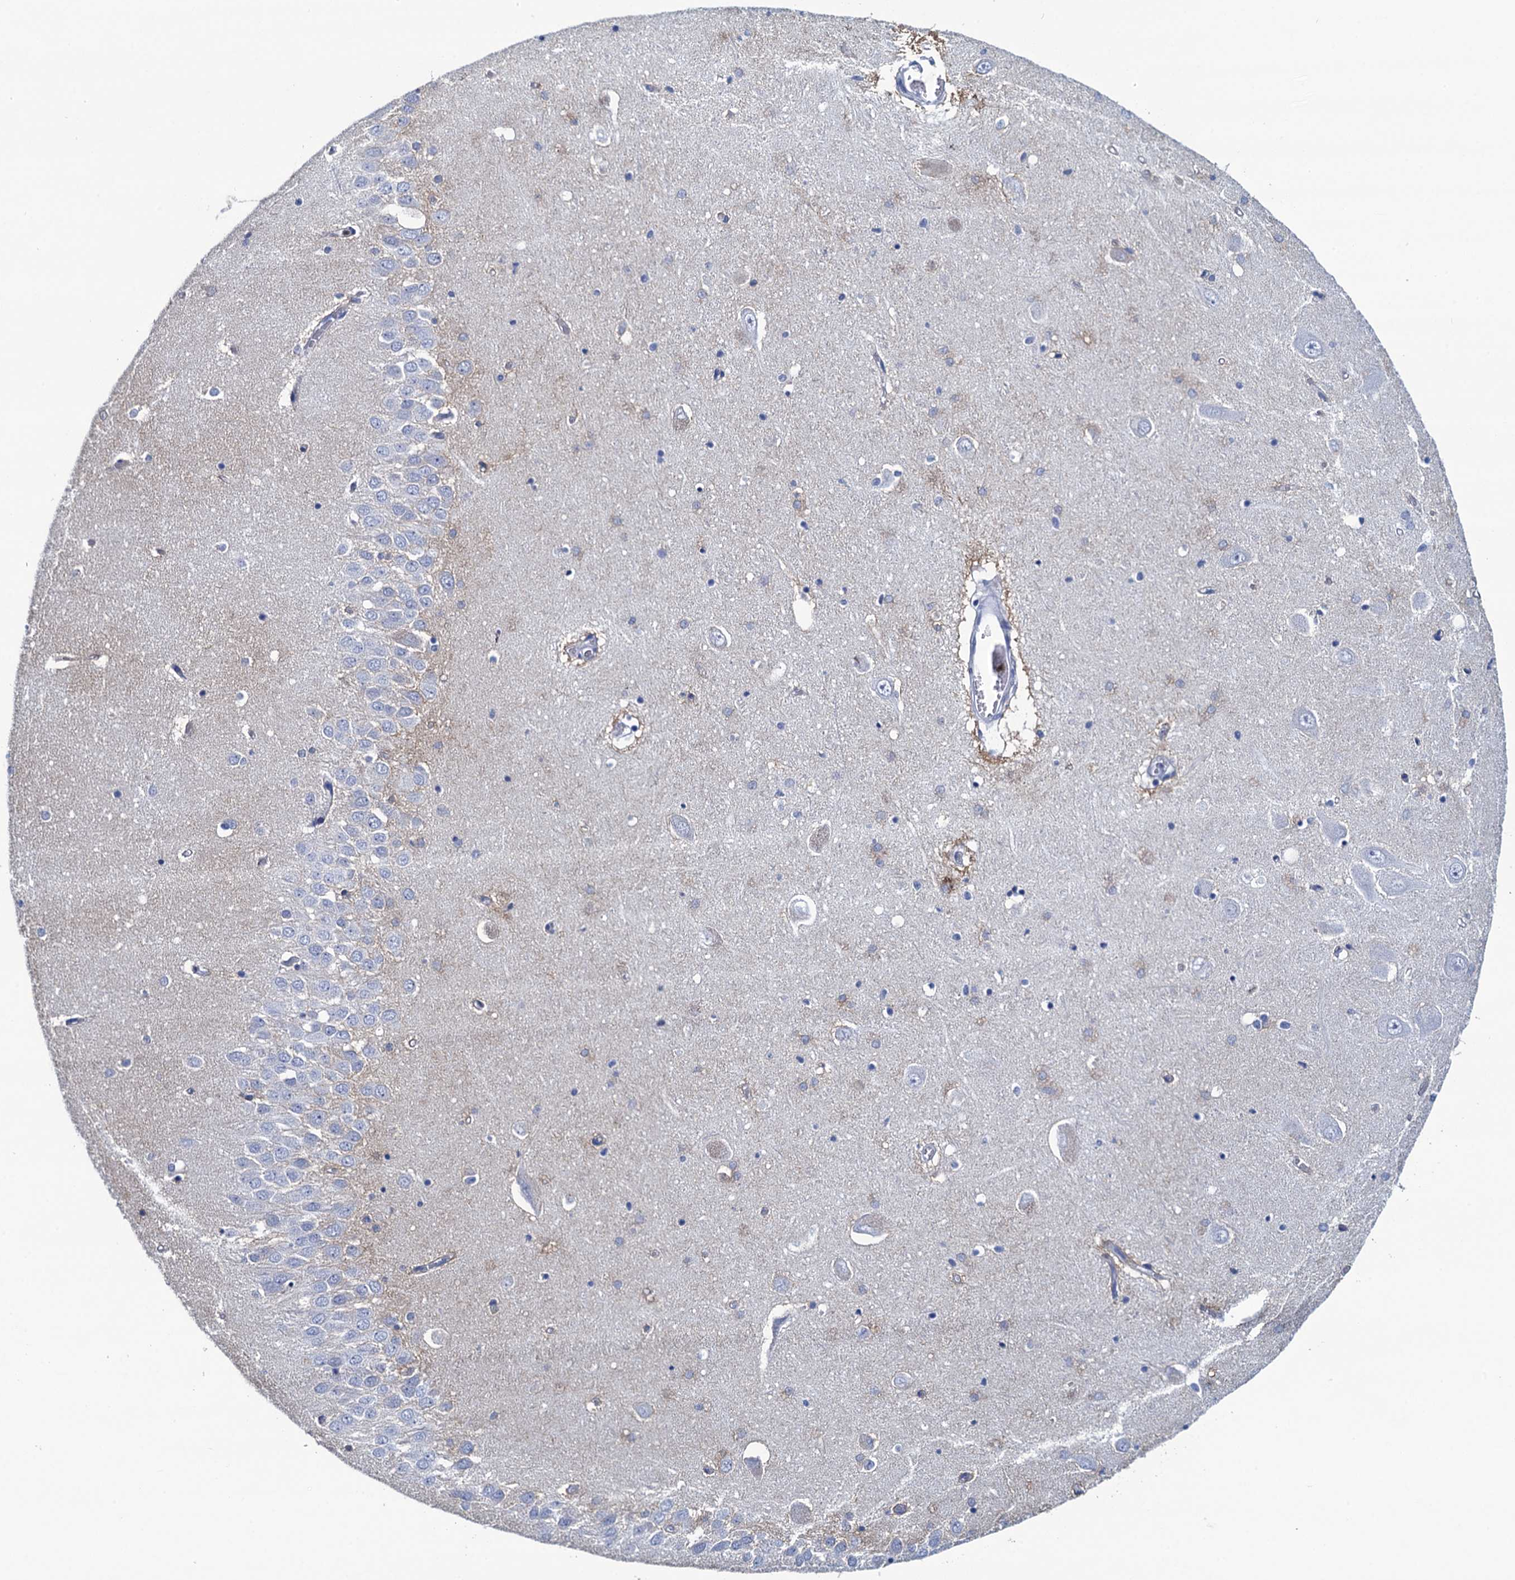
{"staining": {"intensity": "negative", "quantity": "none", "location": "none"}, "tissue": "hippocampus", "cell_type": "Glial cells", "image_type": "normal", "snomed": [{"axis": "morphology", "description": "Normal tissue, NOS"}, {"axis": "topography", "description": "Hippocampus"}], "caption": "This micrograph is of benign hippocampus stained with immunohistochemistry (IHC) to label a protein in brown with the nuclei are counter-stained blue. There is no staining in glial cells. (Immunohistochemistry, brightfield microscopy, high magnification).", "gene": "RHCG", "patient": {"sex": "male", "age": 70}}